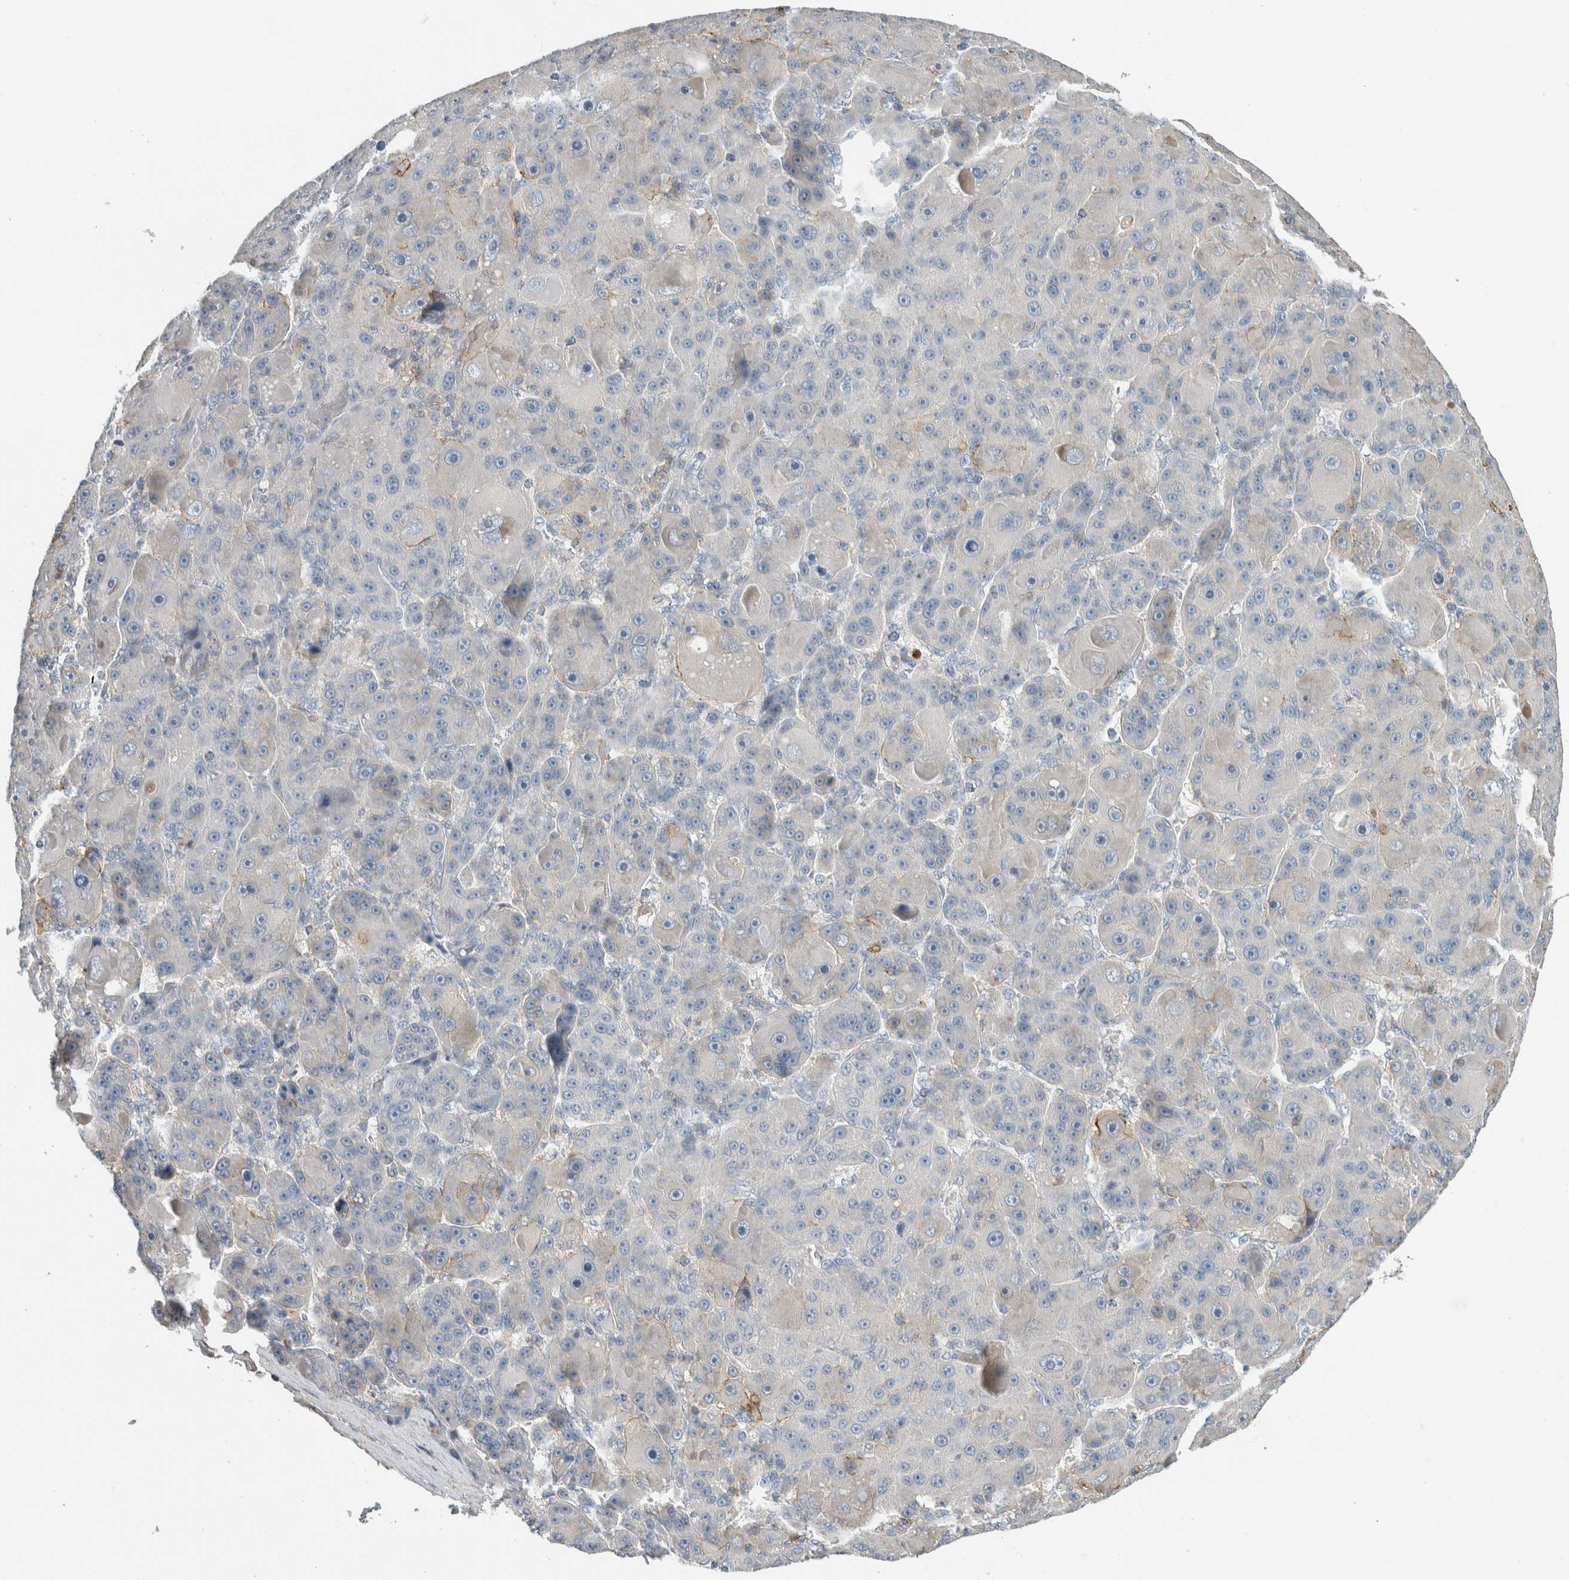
{"staining": {"intensity": "moderate", "quantity": "<25%", "location": "cytoplasmic/membranous"}, "tissue": "liver cancer", "cell_type": "Tumor cells", "image_type": "cancer", "snomed": [{"axis": "morphology", "description": "Carcinoma, Hepatocellular, NOS"}, {"axis": "topography", "description": "Liver"}], "caption": "This is an image of immunohistochemistry staining of hepatocellular carcinoma (liver), which shows moderate expression in the cytoplasmic/membranous of tumor cells.", "gene": "ERCC6L2", "patient": {"sex": "male", "age": 76}}